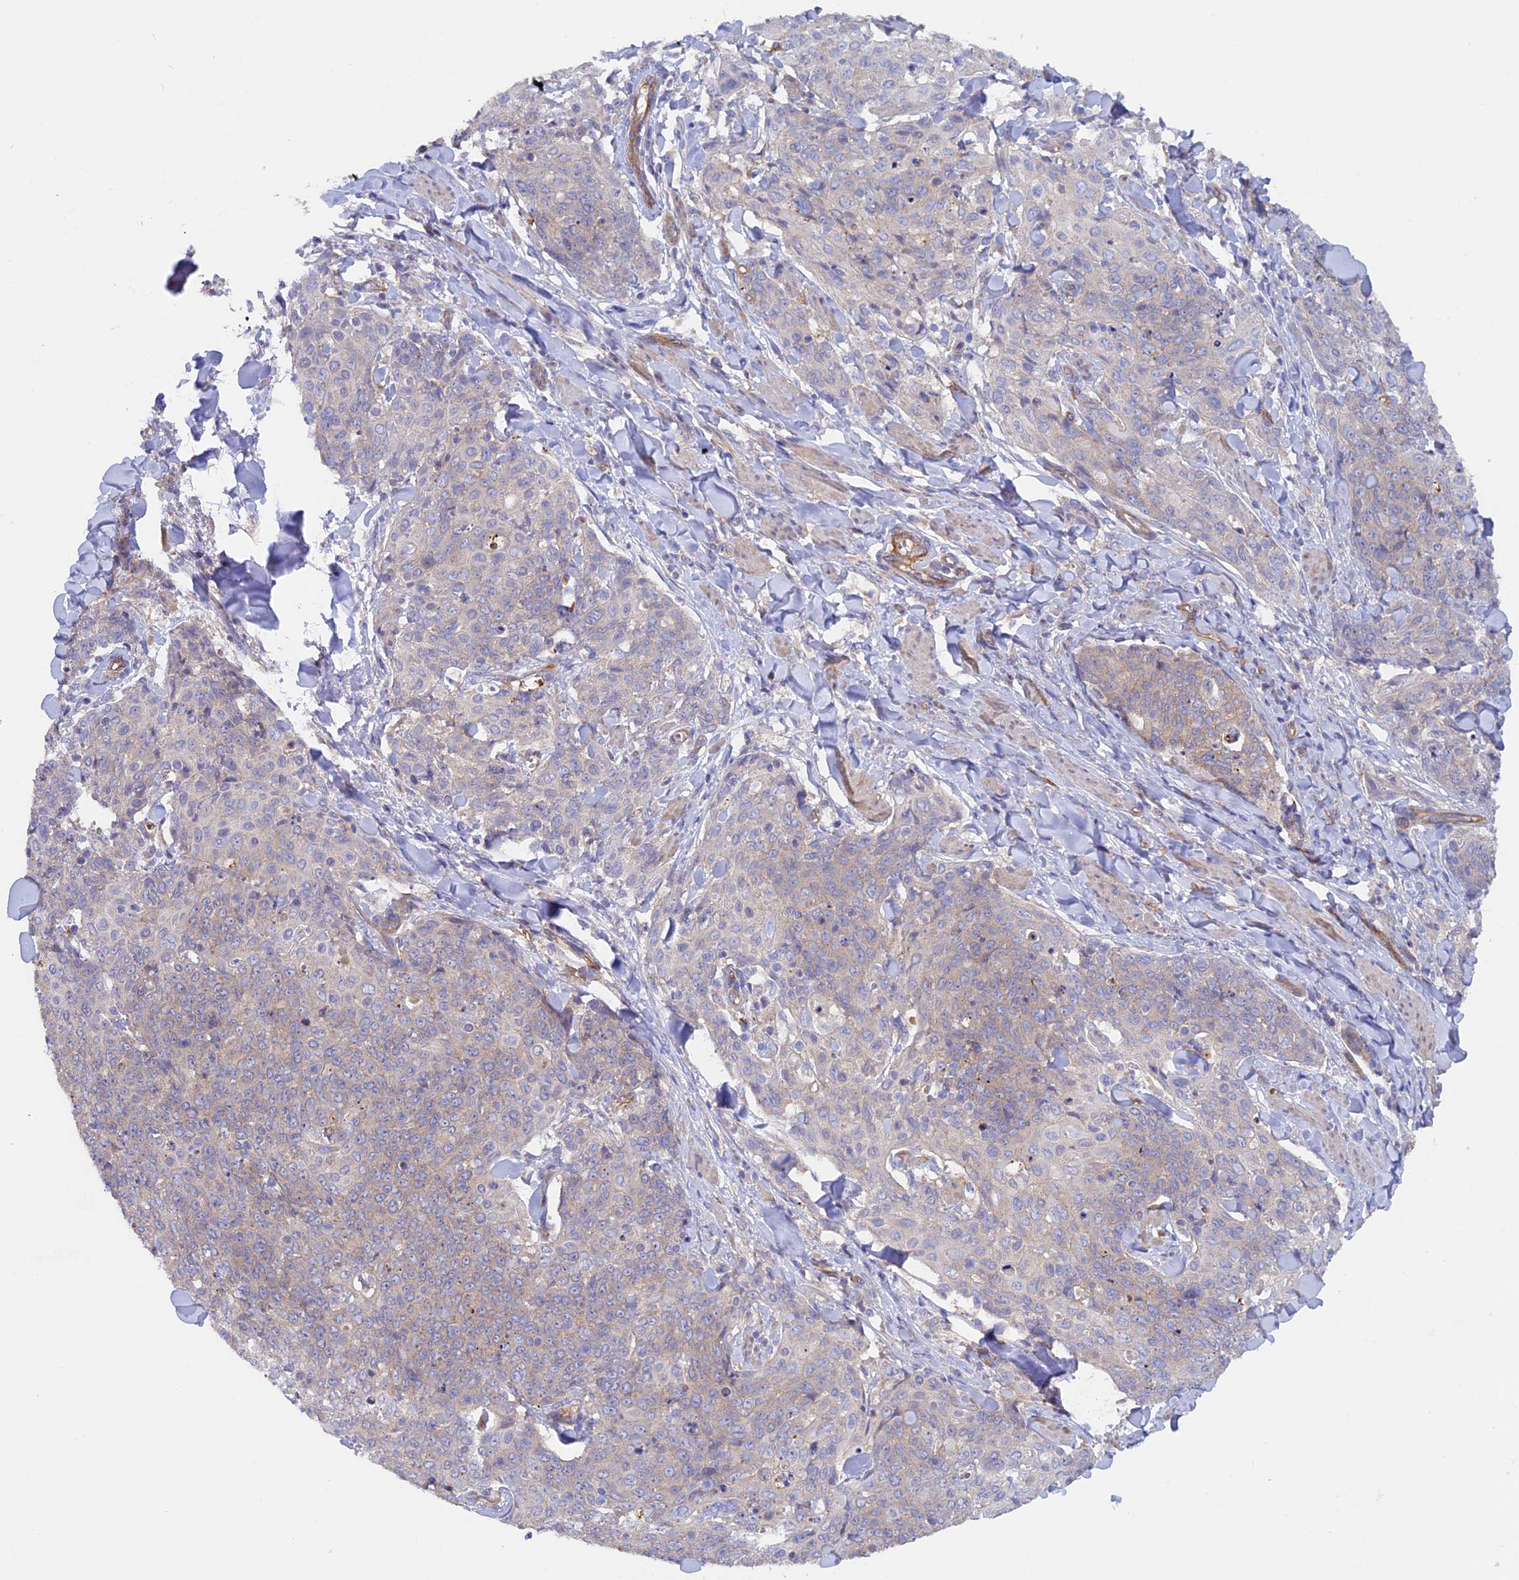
{"staining": {"intensity": "weak", "quantity": "<25%", "location": "cytoplasmic/membranous"}, "tissue": "skin cancer", "cell_type": "Tumor cells", "image_type": "cancer", "snomed": [{"axis": "morphology", "description": "Squamous cell carcinoma, NOS"}, {"axis": "topography", "description": "Skin"}, {"axis": "topography", "description": "Vulva"}], "caption": "DAB immunohistochemical staining of human skin squamous cell carcinoma exhibits no significant staining in tumor cells.", "gene": "DUS3L", "patient": {"sex": "female", "age": 85}}